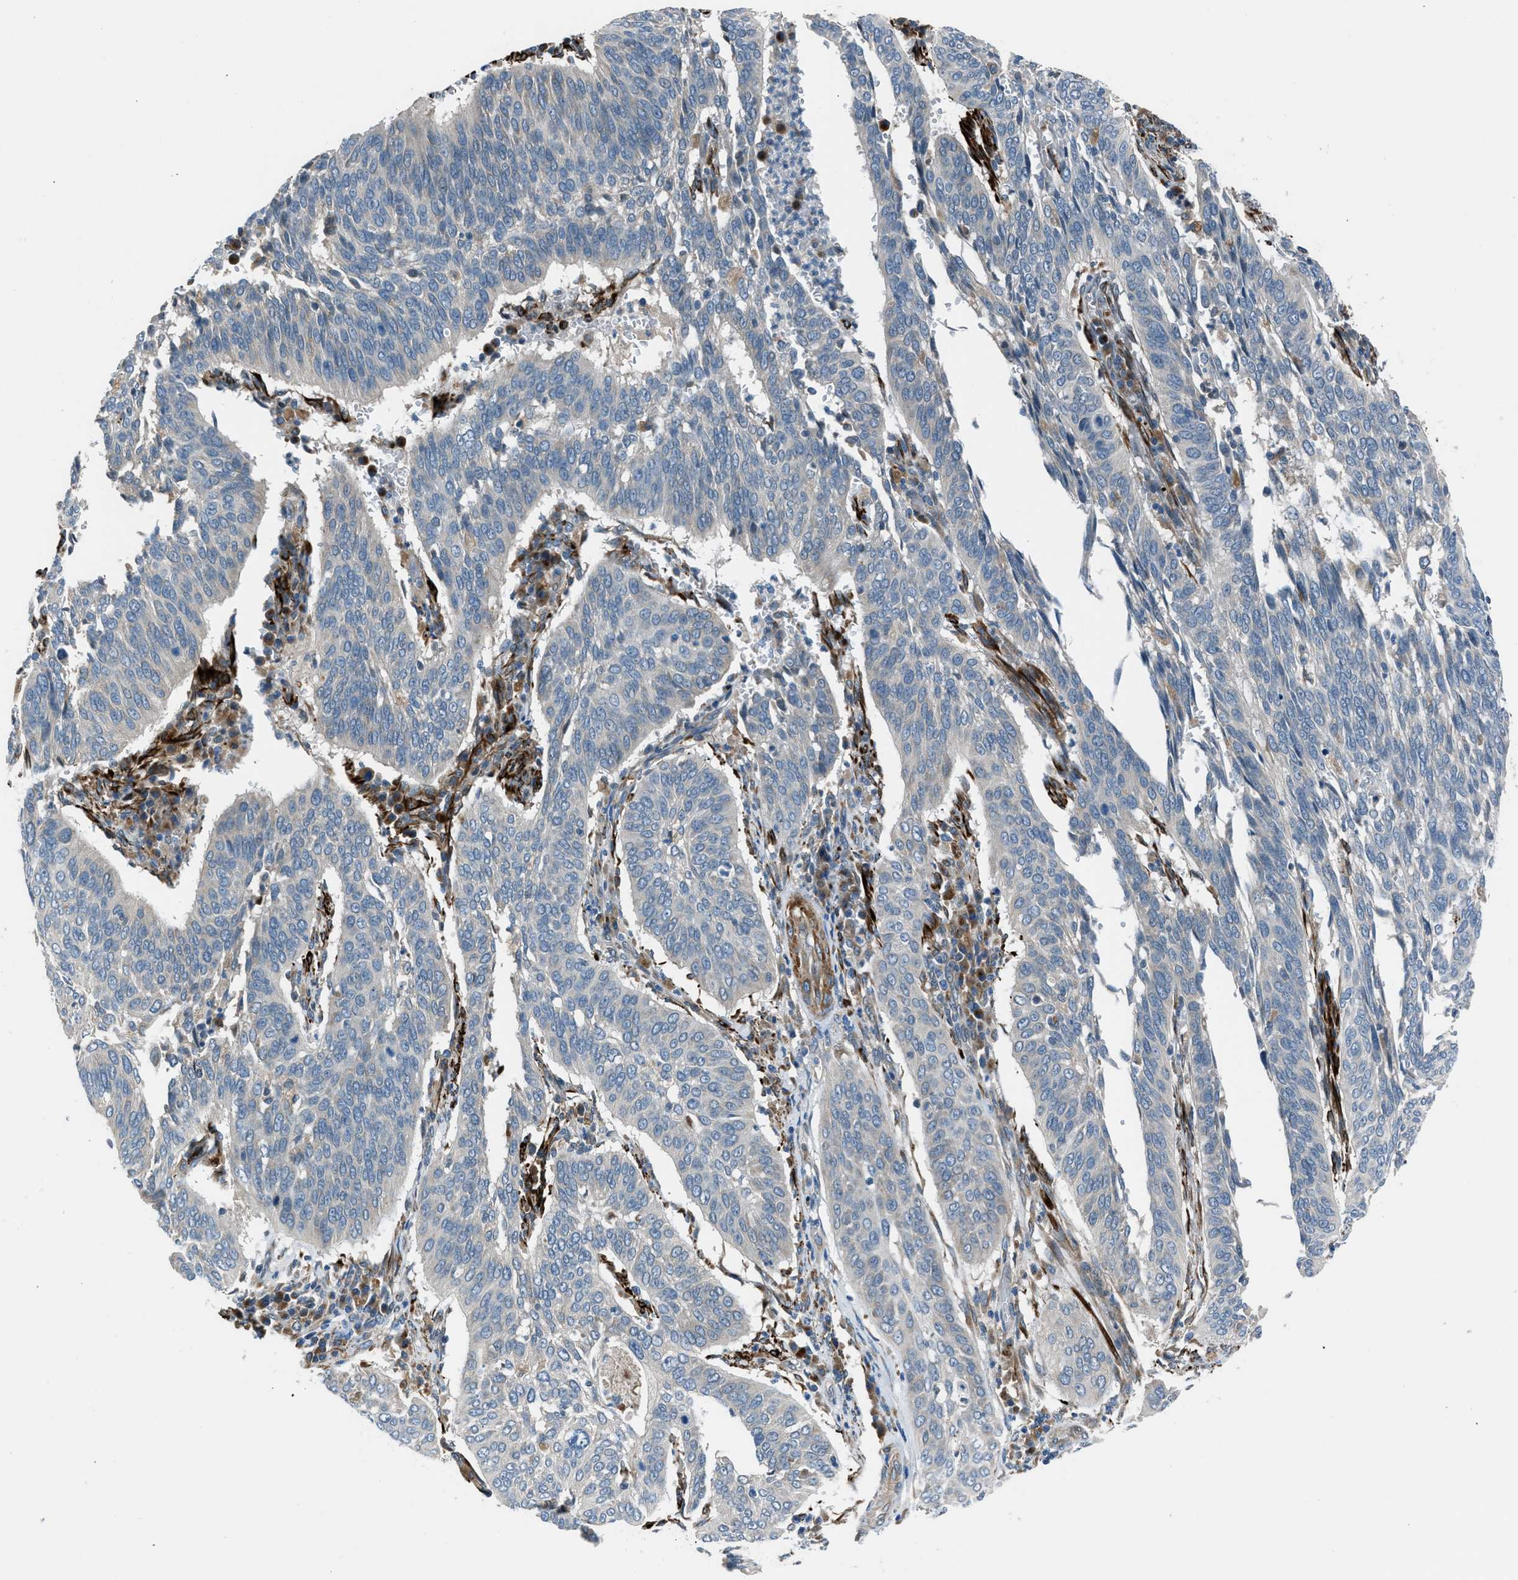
{"staining": {"intensity": "negative", "quantity": "none", "location": "none"}, "tissue": "cervical cancer", "cell_type": "Tumor cells", "image_type": "cancer", "snomed": [{"axis": "morphology", "description": "Normal tissue, NOS"}, {"axis": "morphology", "description": "Squamous cell carcinoma, NOS"}, {"axis": "topography", "description": "Cervix"}], "caption": "This is a micrograph of immunohistochemistry (IHC) staining of cervical squamous cell carcinoma, which shows no expression in tumor cells.", "gene": "LMBR1", "patient": {"sex": "female", "age": 39}}